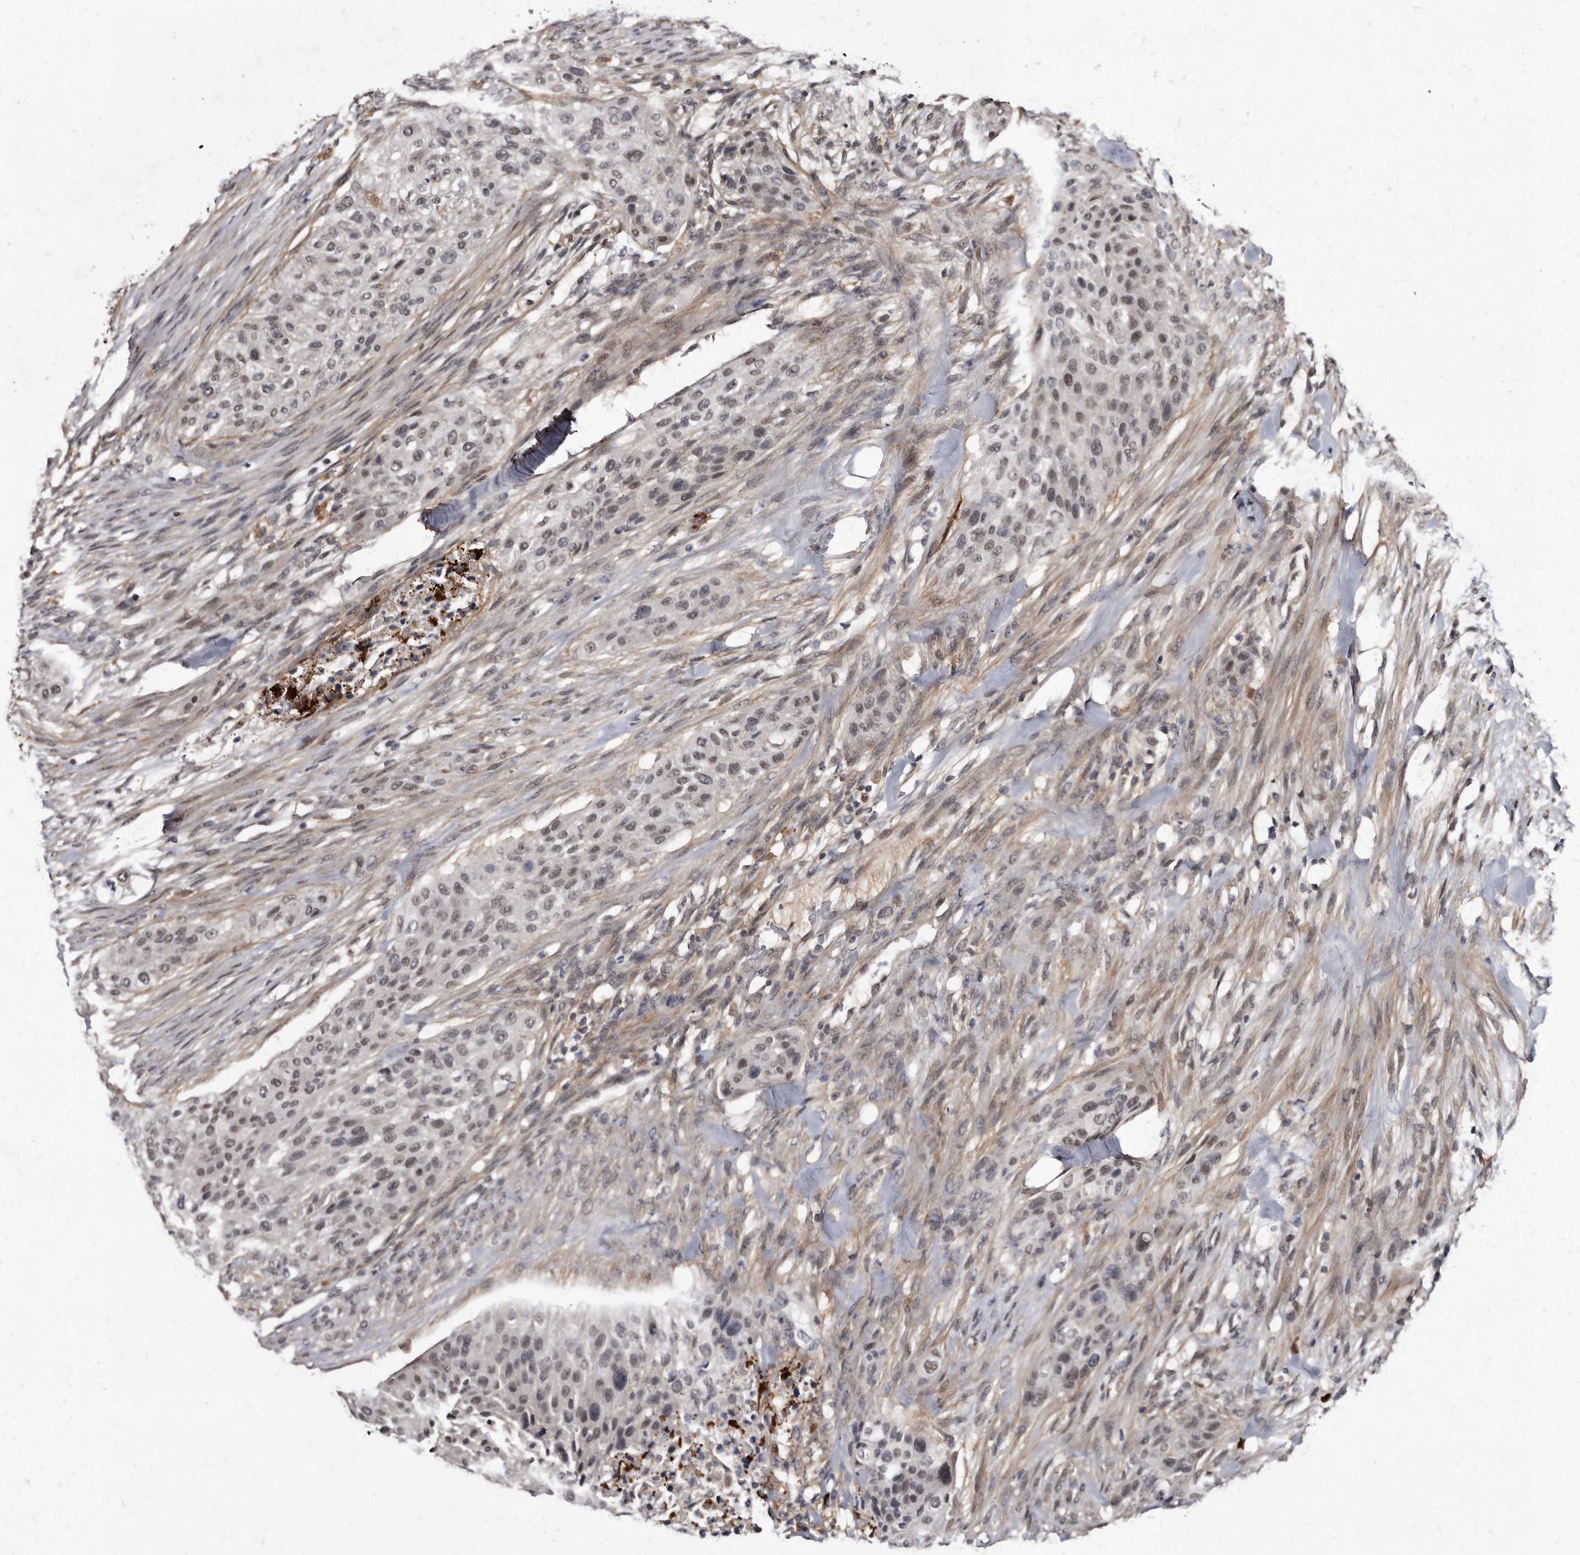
{"staining": {"intensity": "weak", "quantity": "25%-75%", "location": "nuclear"}, "tissue": "urothelial cancer", "cell_type": "Tumor cells", "image_type": "cancer", "snomed": [{"axis": "morphology", "description": "Urothelial carcinoma, High grade"}, {"axis": "topography", "description": "Urinary bladder"}], "caption": "Approximately 25%-75% of tumor cells in urothelial carcinoma (high-grade) display weak nuclear protein staining as visualized by brown immunohistochemical staining.", "gene": "KLHDC3", "patient": {"sex": "male", "age": 35}}